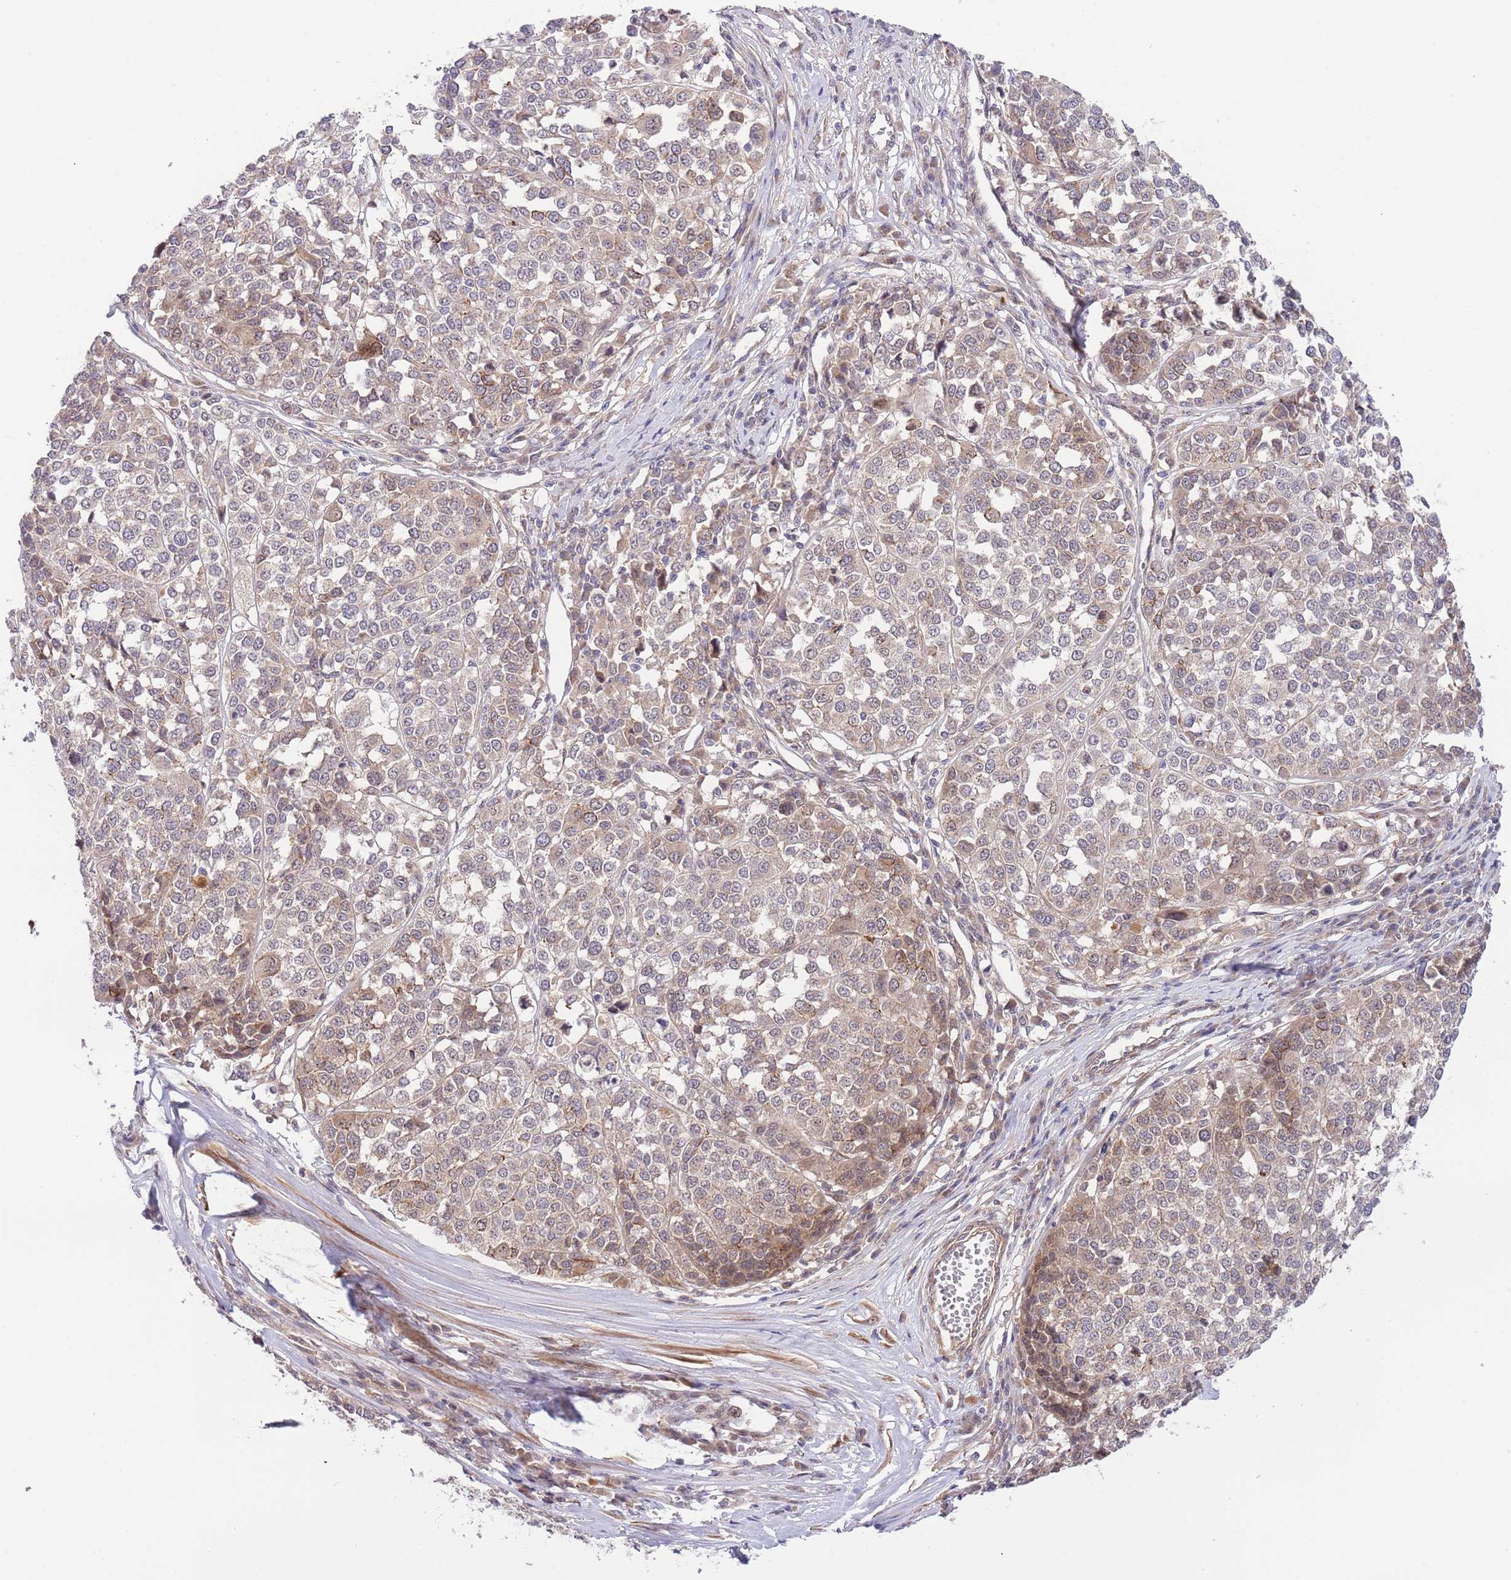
{"staining": {"intensity": "weak", "quantity": "25%-75%", "location": "cytoplasmic/membranous"}, "tissue": "melanoma", "cell_type": "Tumor cells", "image_type": "cancer", "snomed": [{"axis": "morphology", "description": "Malignant melanoma, Metastatic site"}, {"axis": "topography", "description": "Lymph node"}], "caption": "Immunohistochemical staining of melanoma exhibits low levels of weak cytoplasmic/membranous protein expression in approximately 25%-75% of tumor cells. (DAB (3,3'-diaminobenzidine) IHC with brightfield microscopy, high magnification).", "gene": "PRR16", "patient": {"sex": "male", "age": 44}}